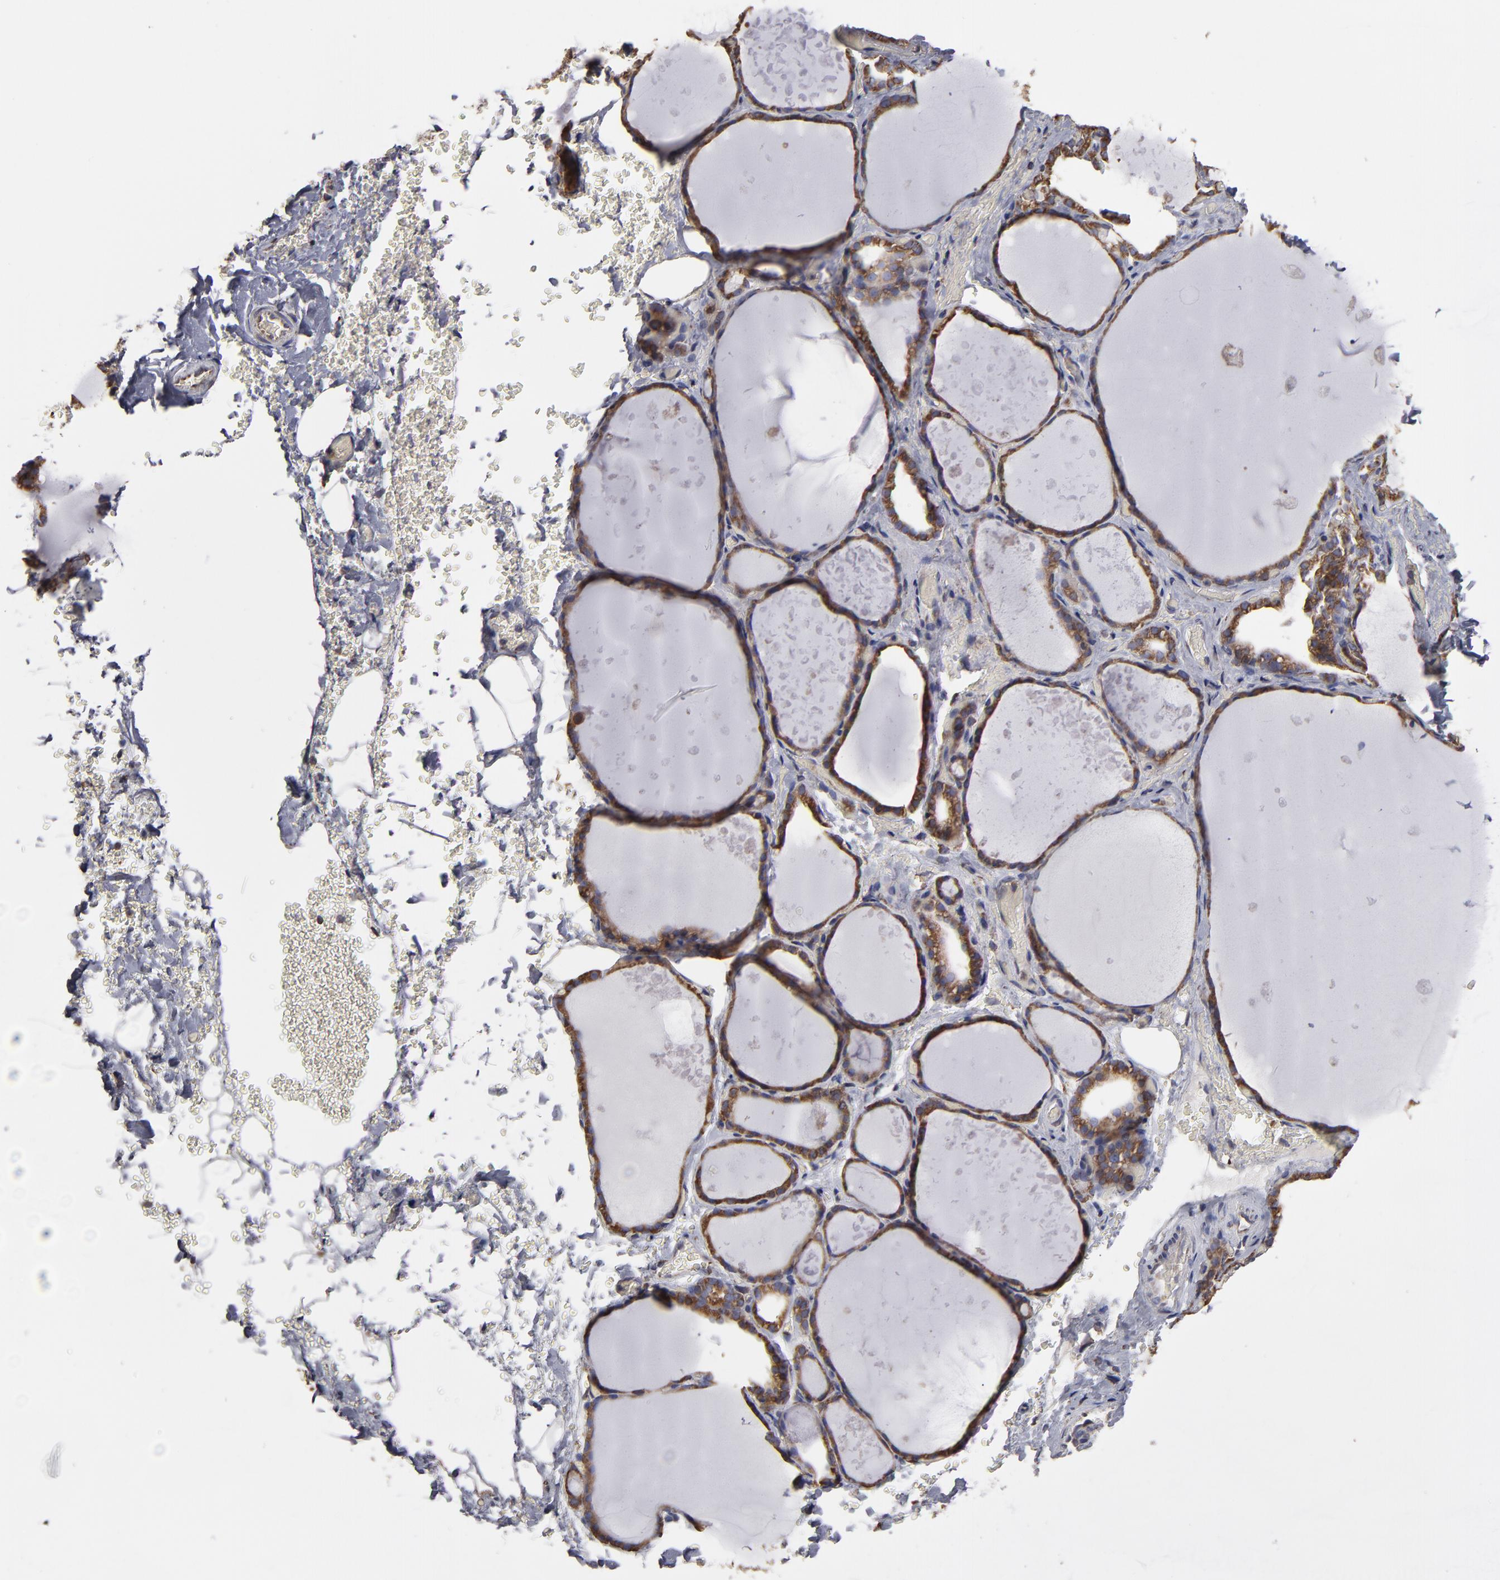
{"staining": {"intensity": "moderate", "quantity": ">75%", "location": "cytoplasmic/membranous"}, "tissue": "thyroid gland", "cell_type": "Glandular cells", "image_type": "normal", "snomed": [{"axis": "morphology", "description": "Normal tissue, NOS"}, {"axis": "topography", "description": "Thyroid gland"}], "caption": "Glandular cells exhibit medium levels of moderate cytoplasmic/membranous expression in approximately >75% of cells in normal thyroid gland. (brown staining indicates protein expression, while blue staining denotes nuclei).", "gene": "SND1", "patient": {"sex": "male", "age": 61}}